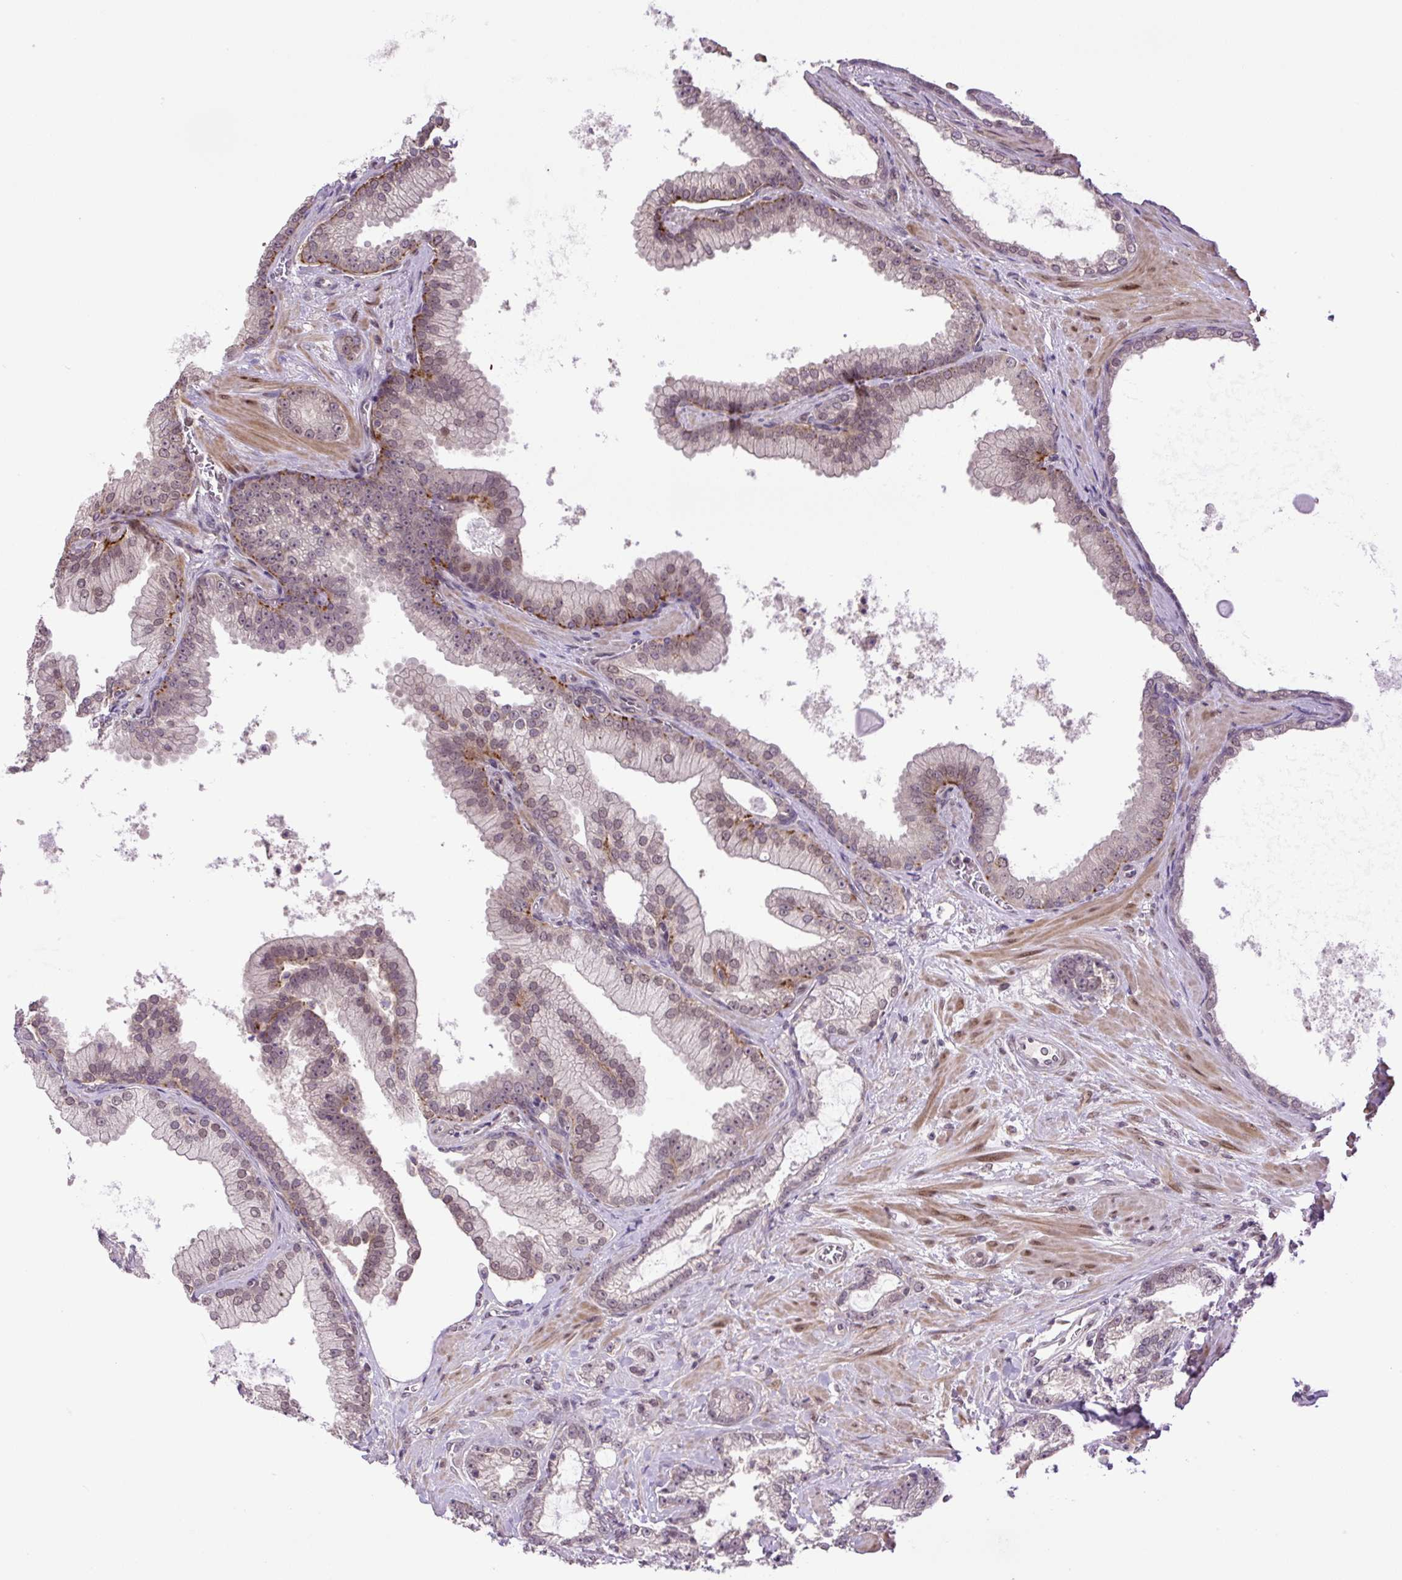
{"staining": {"intensity": "moderate", "quantity": ">75%", "location": "nuclear"}, "tissue": "prostate cancer", "cell_type": "Tumor cells", "image_type": "cancer", "snomed": [{"axis": "morphology", "description": "Adenocarcinoma, High grade"}, {"axis": "topography", "description": "Prostate"}], "caption": "Adenocarcinoma (high-grade) (prostate) was stained to show a protein in brown. There is medium levels of moderate nuclear positivity in about >75% of tumor cells.", "gene": "KPNA1", "patient": {"sex": "male", "age": 68}}